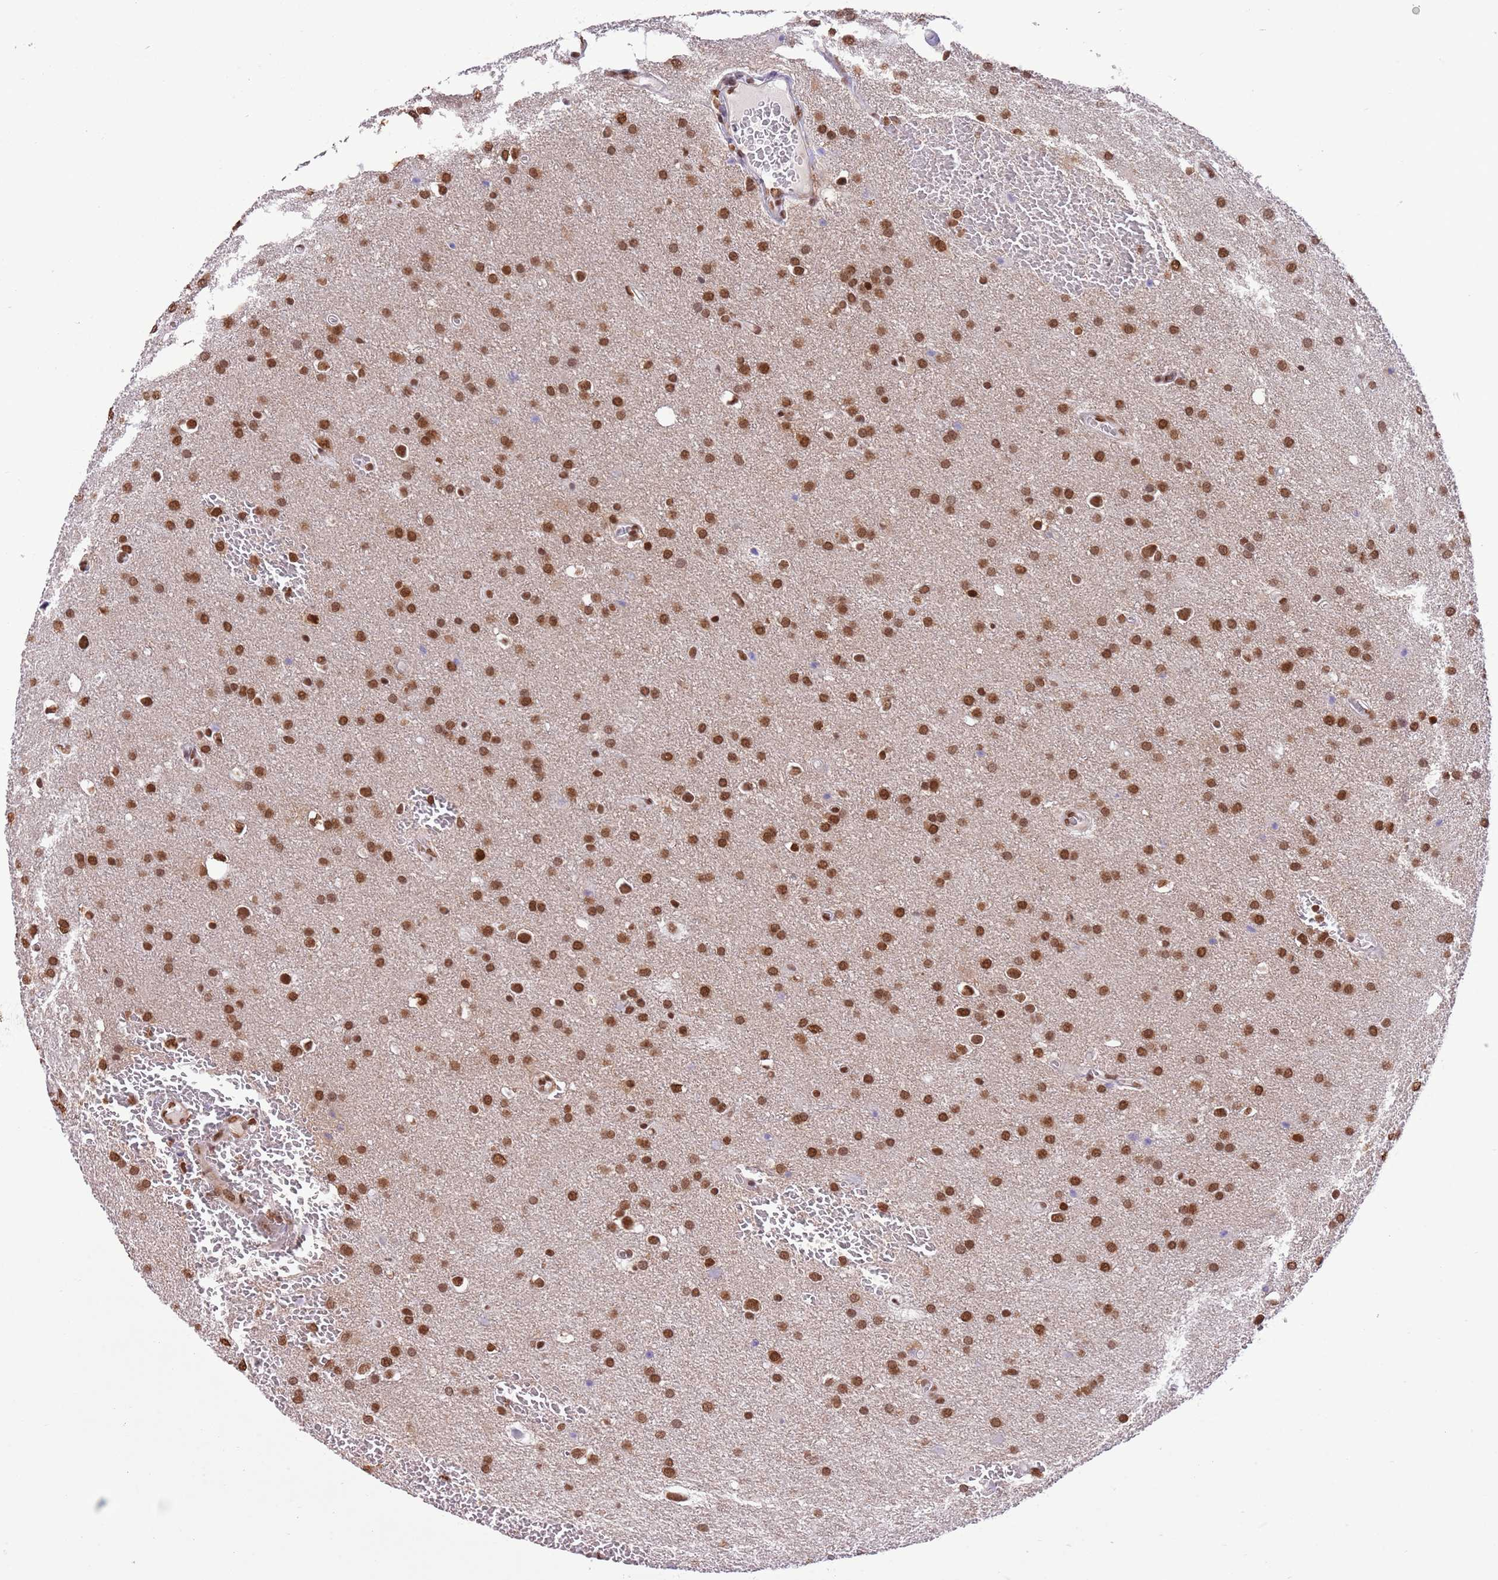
{"staining": {"intensity": "strong", "quantity": ">75%", "location": "nuclear"}, "tissue": "glioma", "cell_type": "Tumor cells", "image_type": "cancer", "snomed": [{"axis": "morphology", "description": "Glioma, malignant, Low grade"}, {"axis": "topography", "description": "Brain"}], "caption": "The image reveals staining of glioma, revealing strong nuclear protein expression (brown color) within tumor cells.", "gene": "TRIM32", "patient": {"sex": "female", "age": 32}}